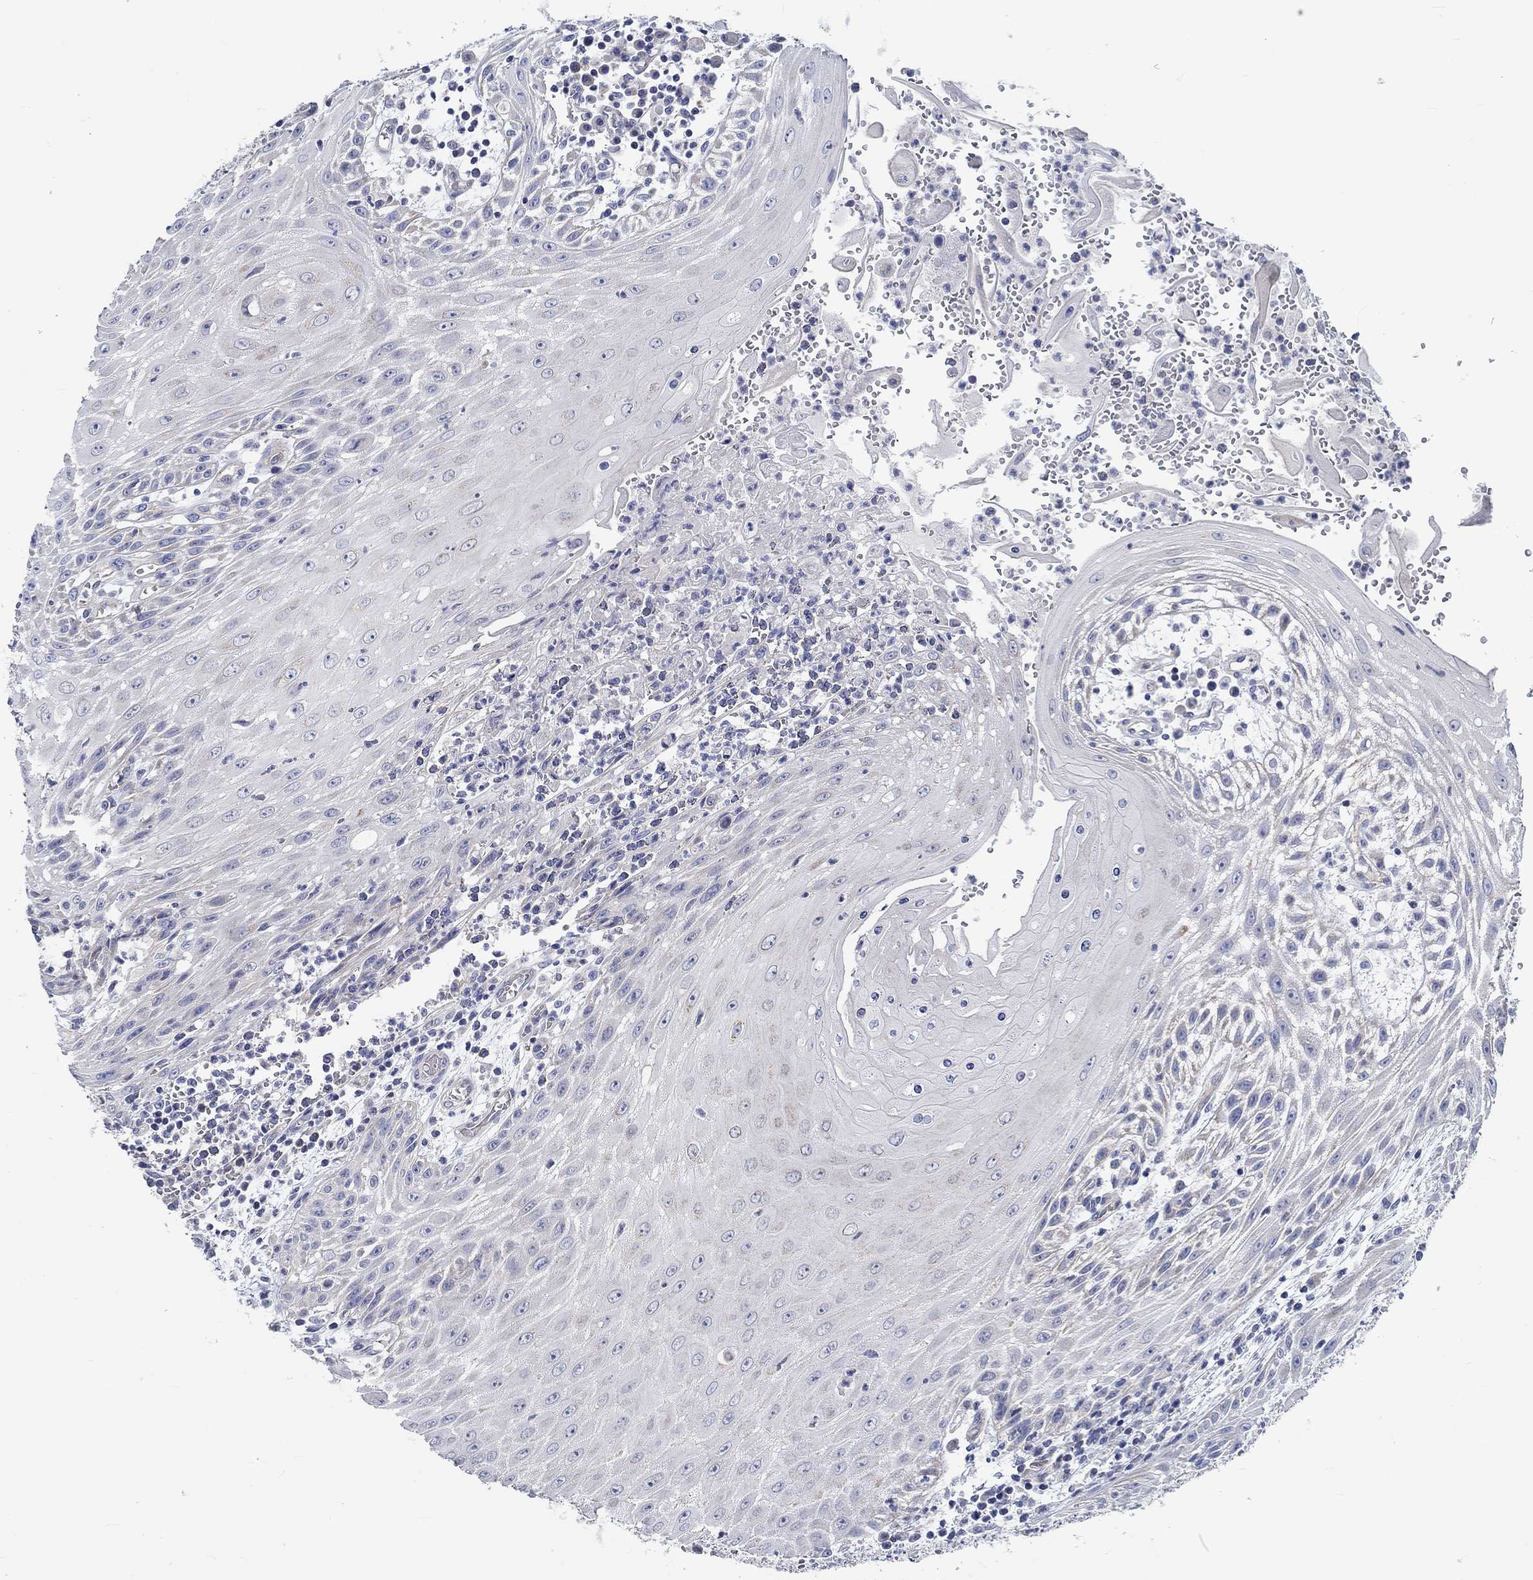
{"staining": {"intensity": "negative", "quantity": "none", "location": "none"}, "tissue": "head and neck cancer", "cell_type": "Tumor cells", "image_type": "cancer", "snomed": [{"axis": "morphology", "description": "Squamous cell carcinoma, NOS"}, {"axis": "topography", "description": "Oral tissue"}, {"axis": "topography", "description": "Head-Neck"}], "caption": "Head and neck cancer was stained to show a protein in brown. There is no significant expression in tumor cells.", "gene": "MYBPC1", "patient": {"sex": "male", "age": 58}}